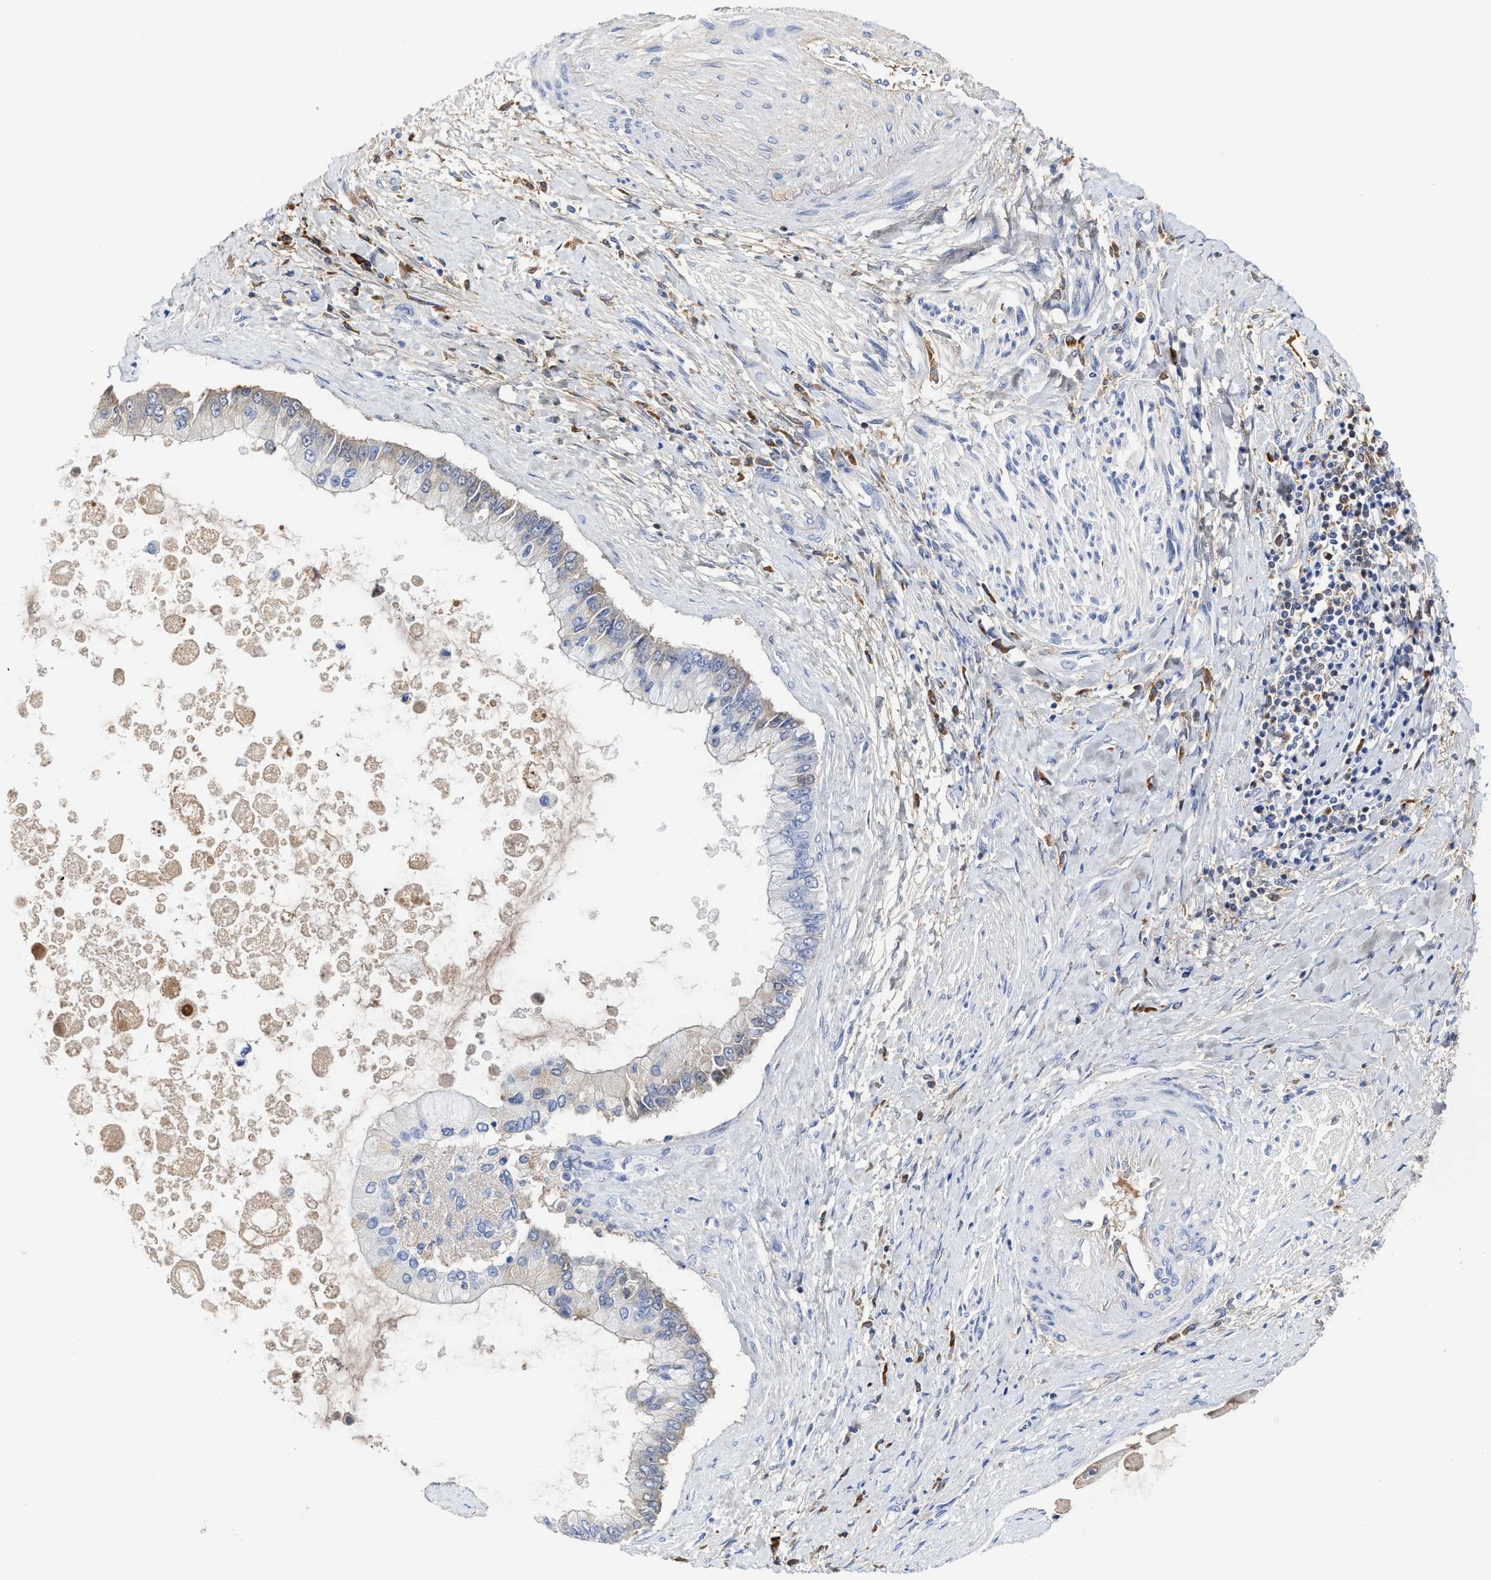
{"staining": {"intensity": "weak", "quantity": "<25%", "location": "cytoplasmic/membranous"}, "tissue": "liver cancer", "cell_type": "Tumor cells", "image_type": "cancer", "snomed": [{"axis": "morphology", "description": "Cholangiocarcinoma"}, {"axis": "topography", "description": "Liver"}], "caption": "This is a histopathology image of immunohistochemistry (IHC) staining of liver cancer, which shows no expression in tumor cells.", "gene": "C2", "patient": {"sex": "male", "age": 50}}